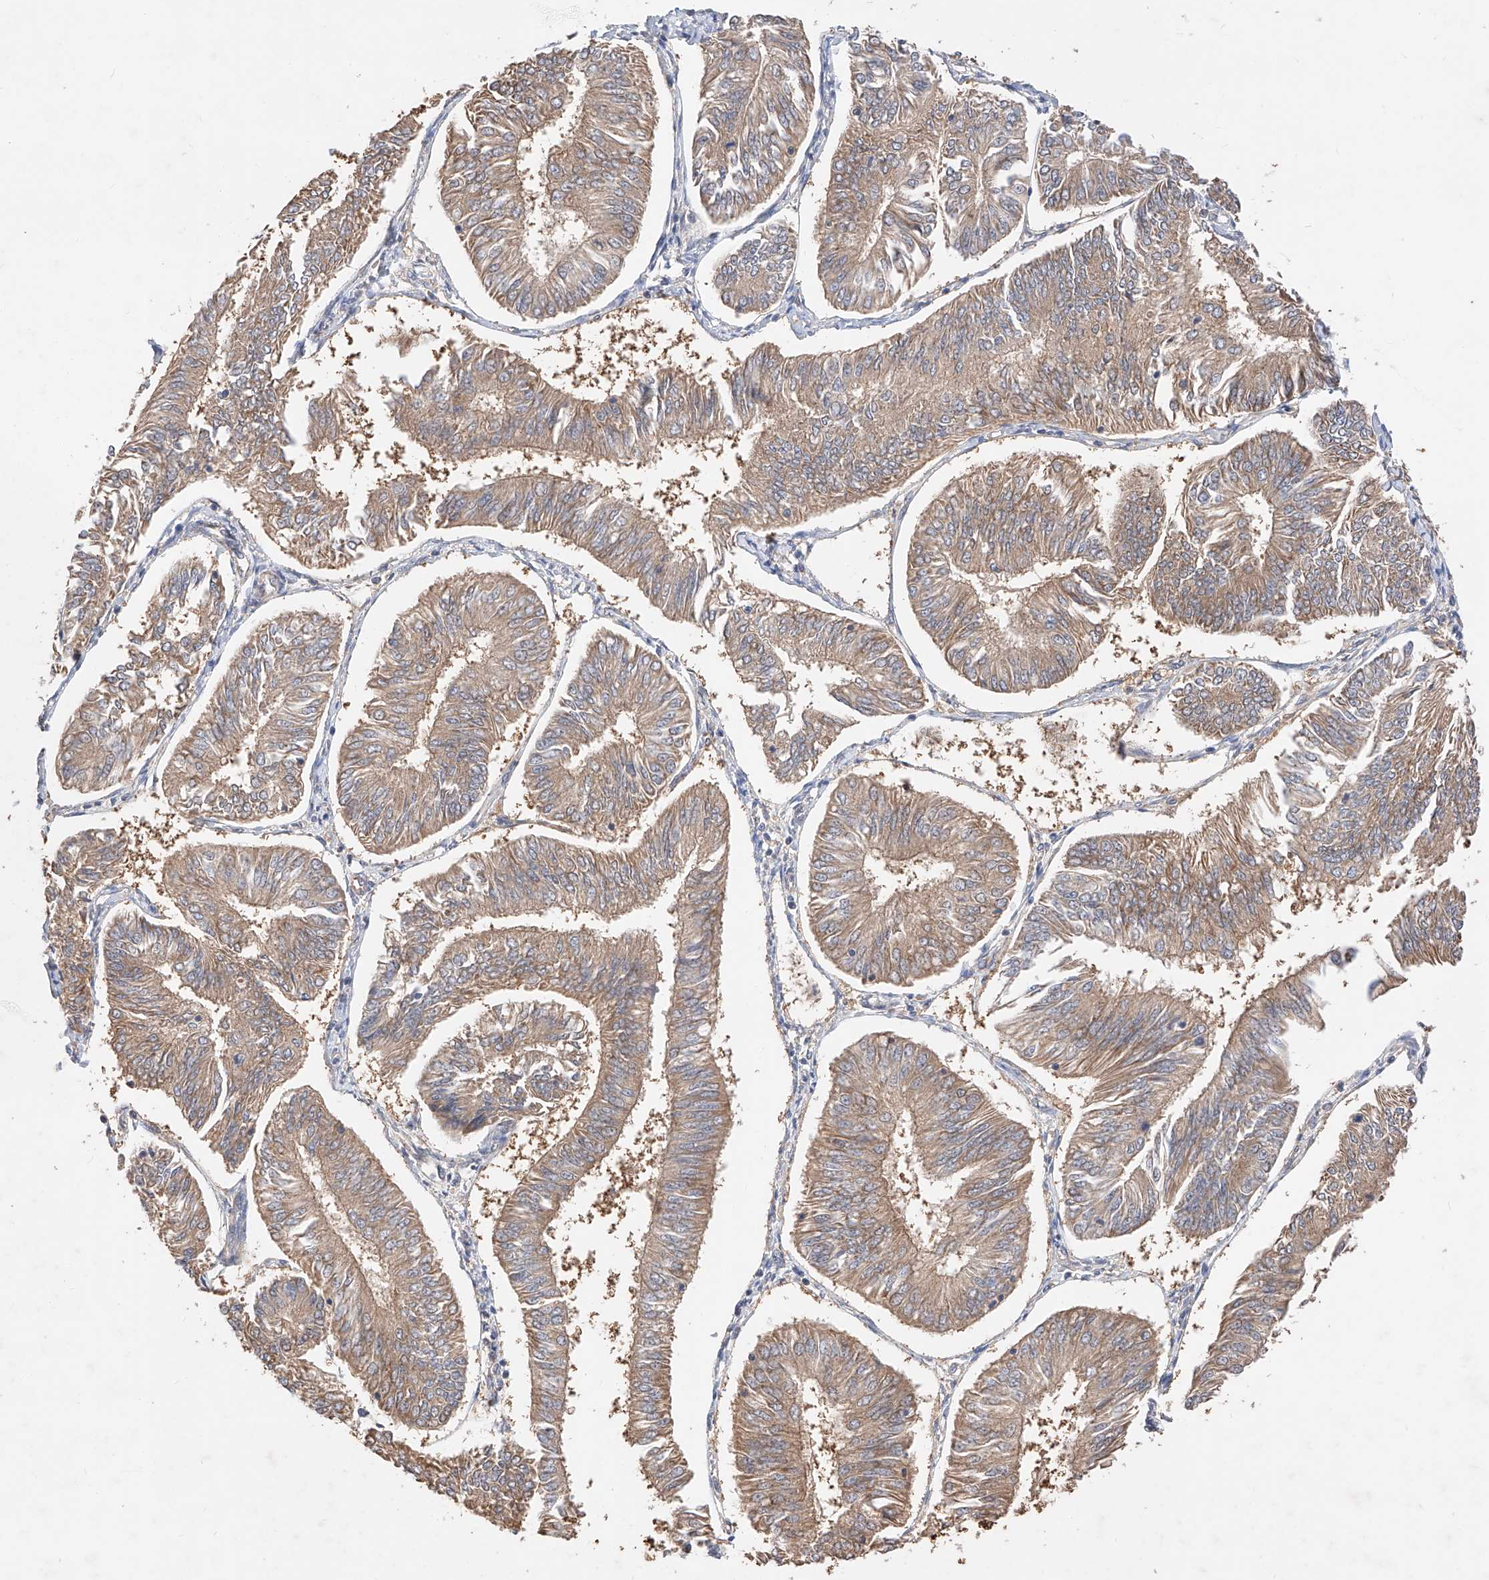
{"staining": {"intensity": "moderate", "quantity": ">75%", "location": "cytoplasmic/membranous"}, "tissue": "endometrial cancer", "cell_type": "Tumor cells", "image_type": "cancer", "snomed": [{"axis": "morphology", "description": "Adenocarcinoma, NOS"}, {"axis": "topography", "description": "Endometrium"}], "caption": "A micrograph of human endometrial cancer stained for a protein shows moderate cytoplasmic/membranous brown staining in tumor cells.", "gene": "ZSCAN4", "patient": {"sex": "female", "age": 58}}